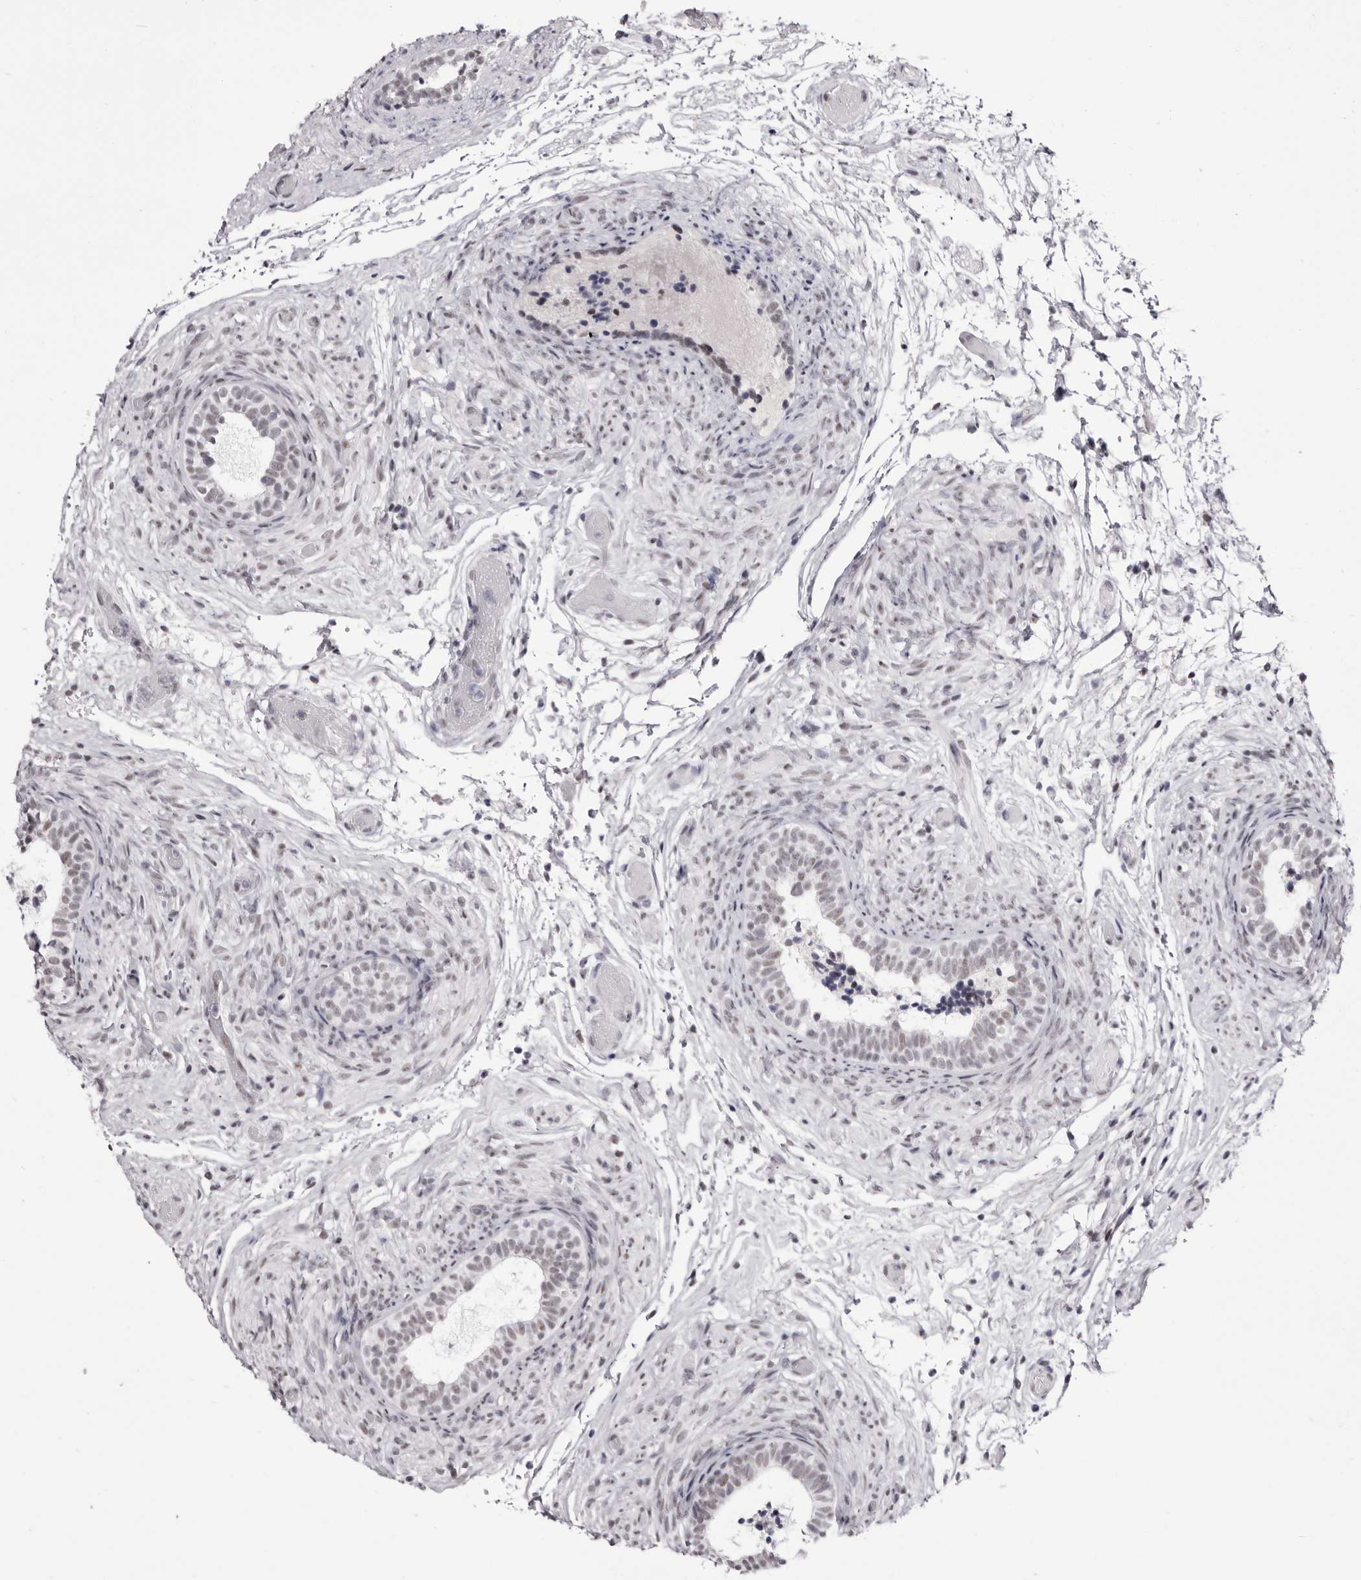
{"staining": {"intensity": "moderate", "quantity": "25%-75%", "location": "nuclear"}, "tissue": "epididymis", "cell_type": "Glandular cells", "image_type": "normal", "snomed": [{"axis": "morphology", "description": "Normal tissue, NOS"}, {"axis": "topography", "description": "Epididymis"}], "caption": "The image reveals a brown stain indicating the presence of a protein in the nuclear of glandular cells in epididymis. The staining was performed using DAB (3,3'-diaminobenzidine) to visualize the protein expression in brown, while the nuclei were stained in blue with hematoxylin (Magnification: 20x).", "gene": "ZNF326", "patient": {"sex": "male", "age": 5}}